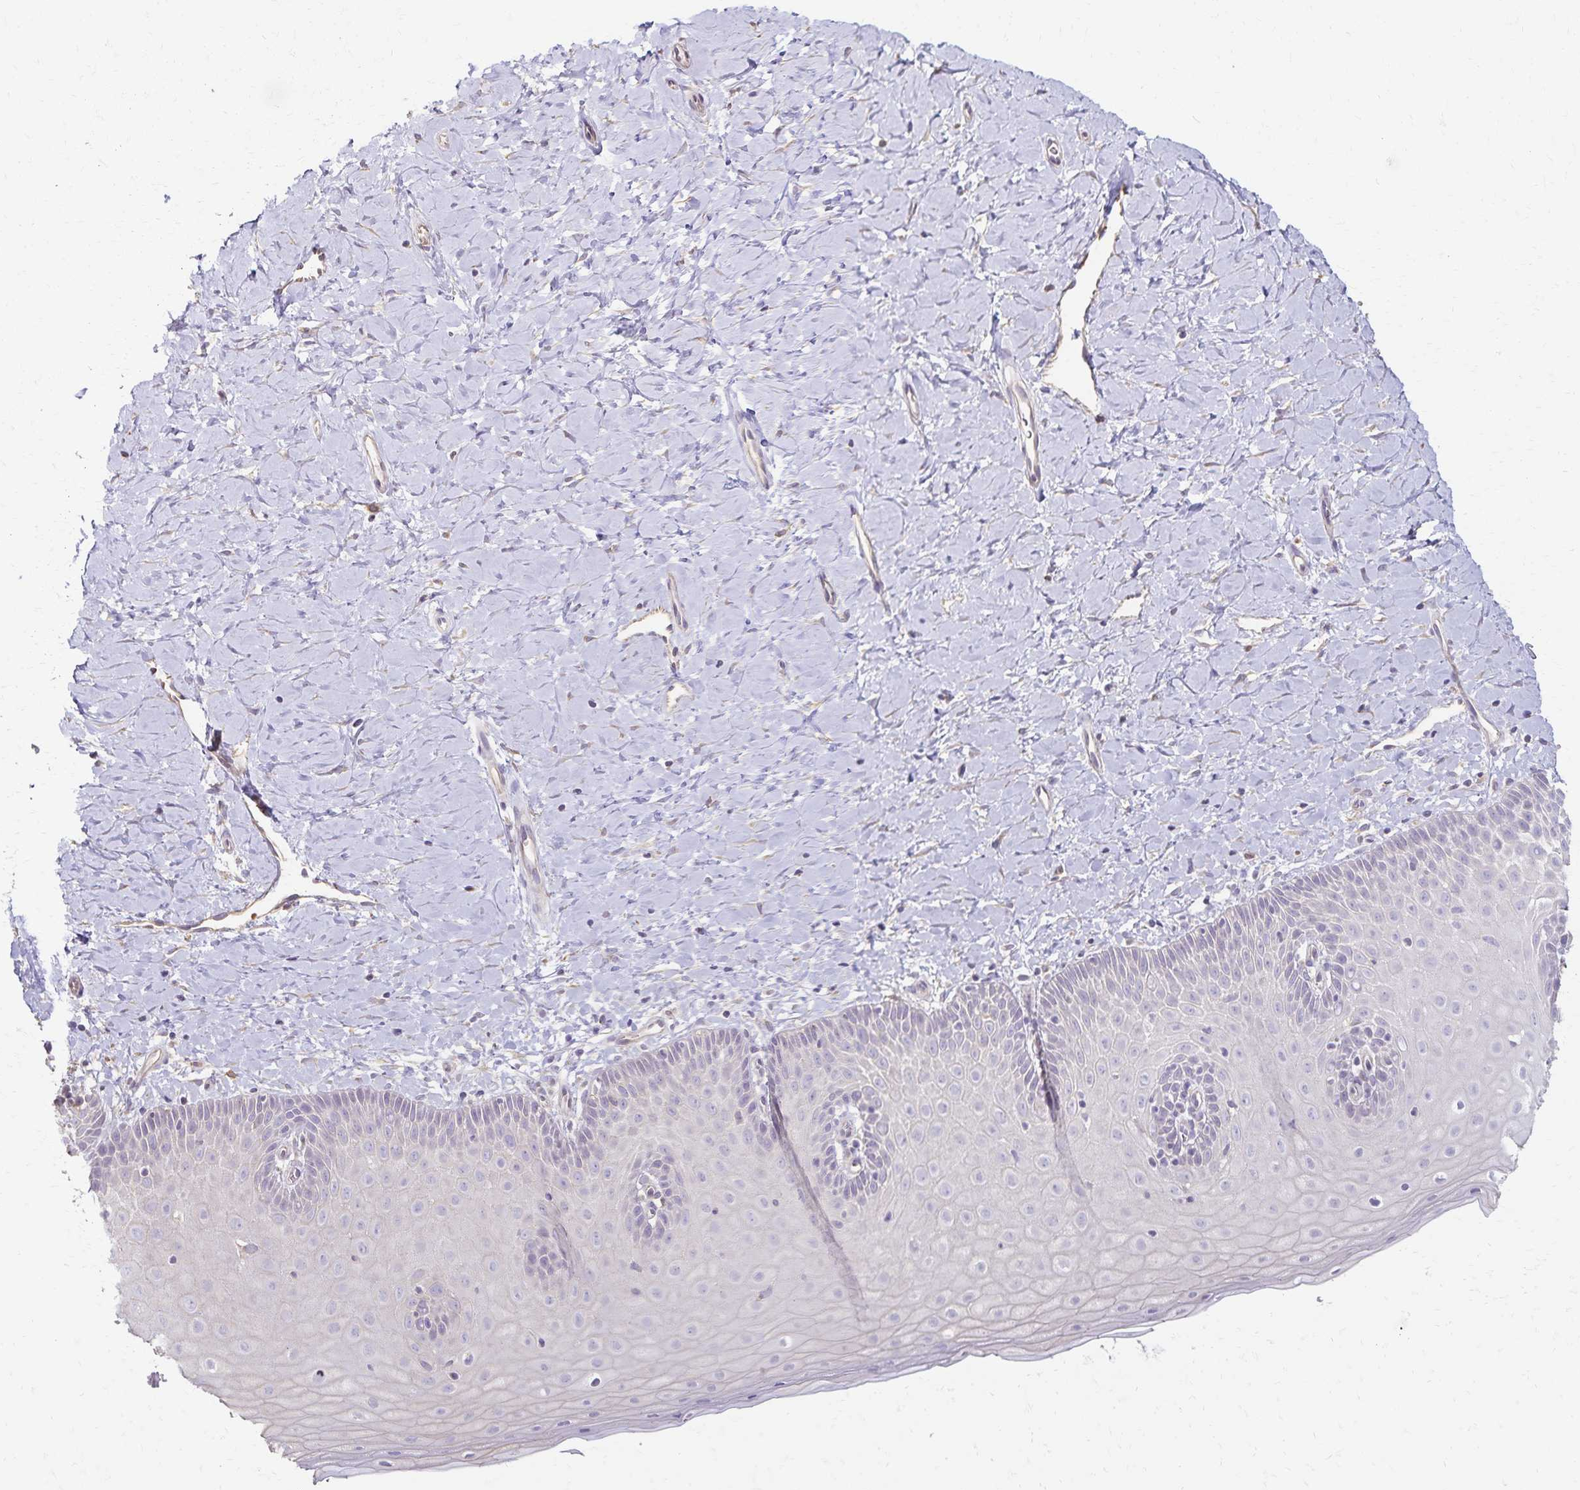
{"staining": {"intensity": "negative", "quantity": "none", "location": "none"}, "tissue": "cervix", "cell_type": "Squamous epithelial cells", "image_type": "normal", "snomed": [{"axis": "morphology", "description": "Normal tissue, NOS"}, {"axis": "topography", "description": "Cervix"}], "caption": "This is an IHC micrograph of normal cervix. There is no expression in squamous epithelial cells.", "gene": "KISS1", "patient": {"sex": "female", "age": 37}}